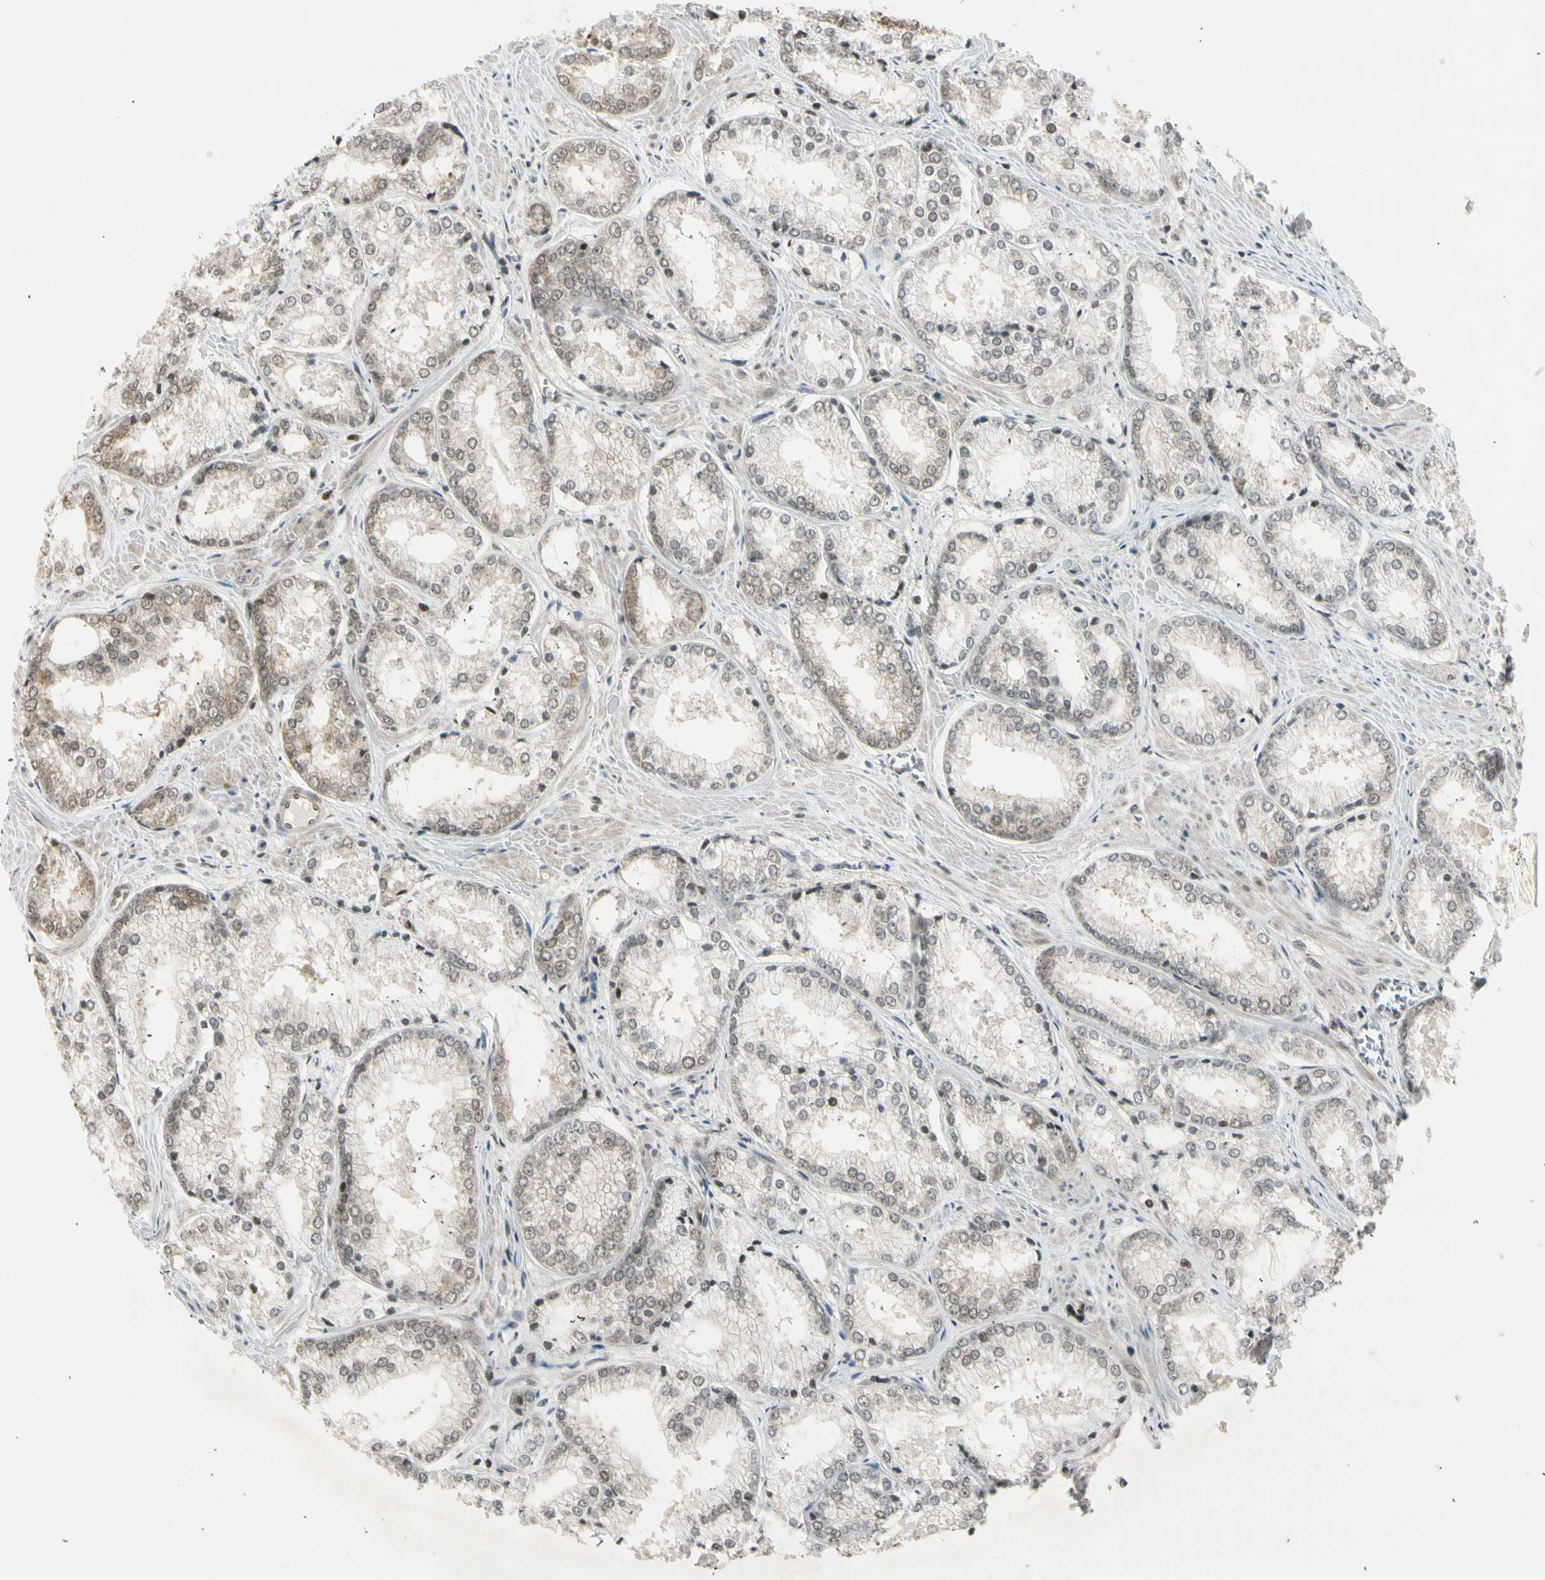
{"staining": {"intensity": "weak", "quantity": "25%-75%", "location": "cytoplasmic/membranous"}, "tissue": "prostate cancer", "cell_type": "Tumor cells", "image_type": "cancer", "snomed": [{"axis": "morphology", "description": "Adenocarcinoma, Low grade"}, {"axis": "topography", "description": "Prostate"}], "caption": "Immunohistochemistry (IHC) of human prostate cancer (low-grade adenocarcinoma) reveals low levels of weak cytoplasmic/membranous expression in approximately 25%-75% of tumor cells.", "gene": "SMN2", "patient": {"sex": "male", "age": 64}}